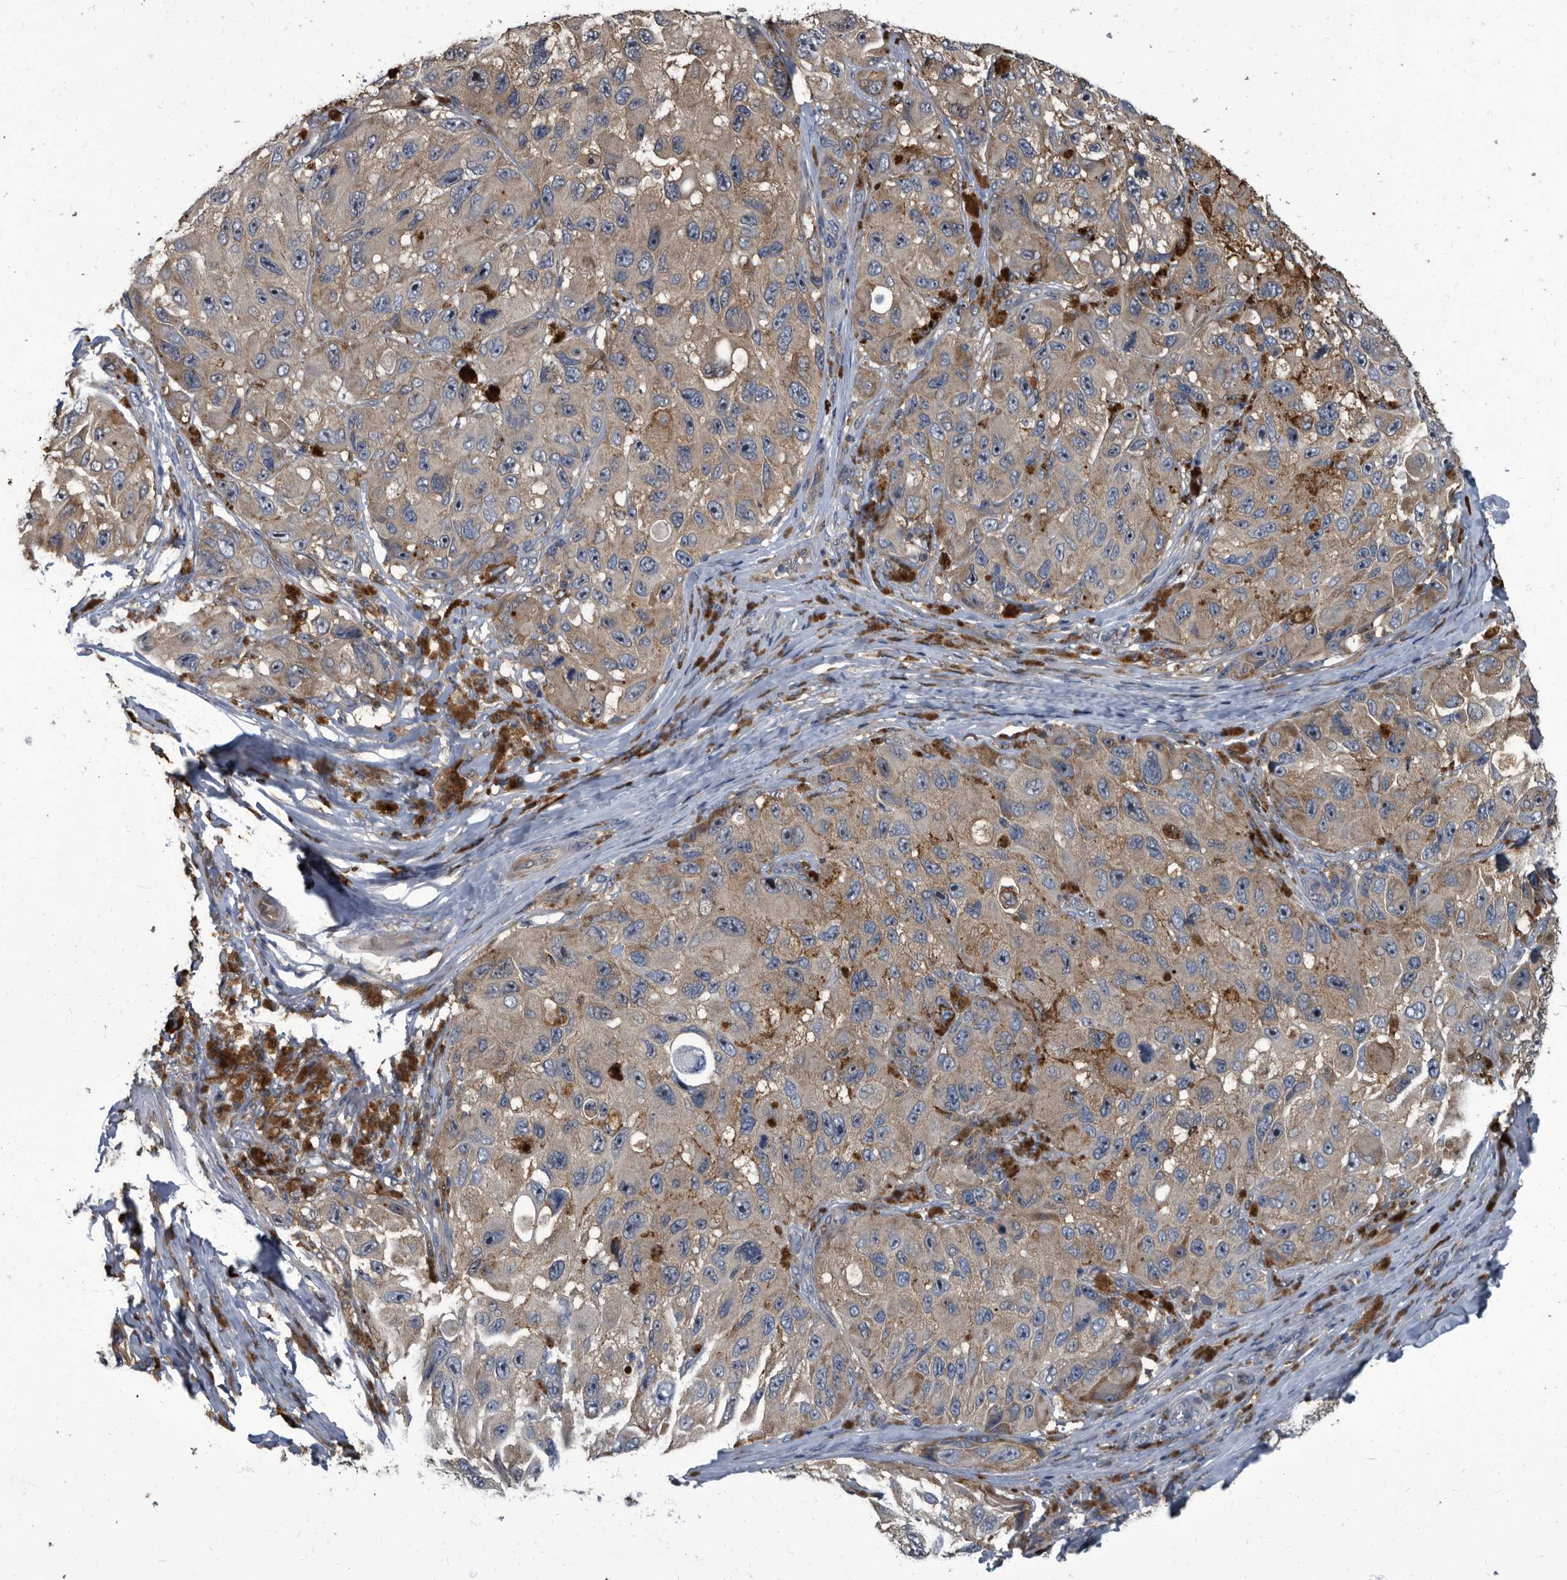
{"staining": {"intensity": "weak", "quantity": ">75%", "location": "cytoplasmic/membranous"}, "tissue": "melanoma", "cell_type": "Tumor cells", "image_type": "cancer", "snomed": [{"axis": "morphology", "description": "Malignant melanoma, NOS"}, {"axis": "topography", "description": "Skin"}], "caption": "This image demonstrates melanoma stained with immunohistochemistry (IHC) to label a protein in brown. The cytoplasmic/membranous of tumor cells show weak positivity for the protein. Nuclei are counter-stained blue.", "gene": "CDV3", "patient": {"sex": "female", "age": 73}}